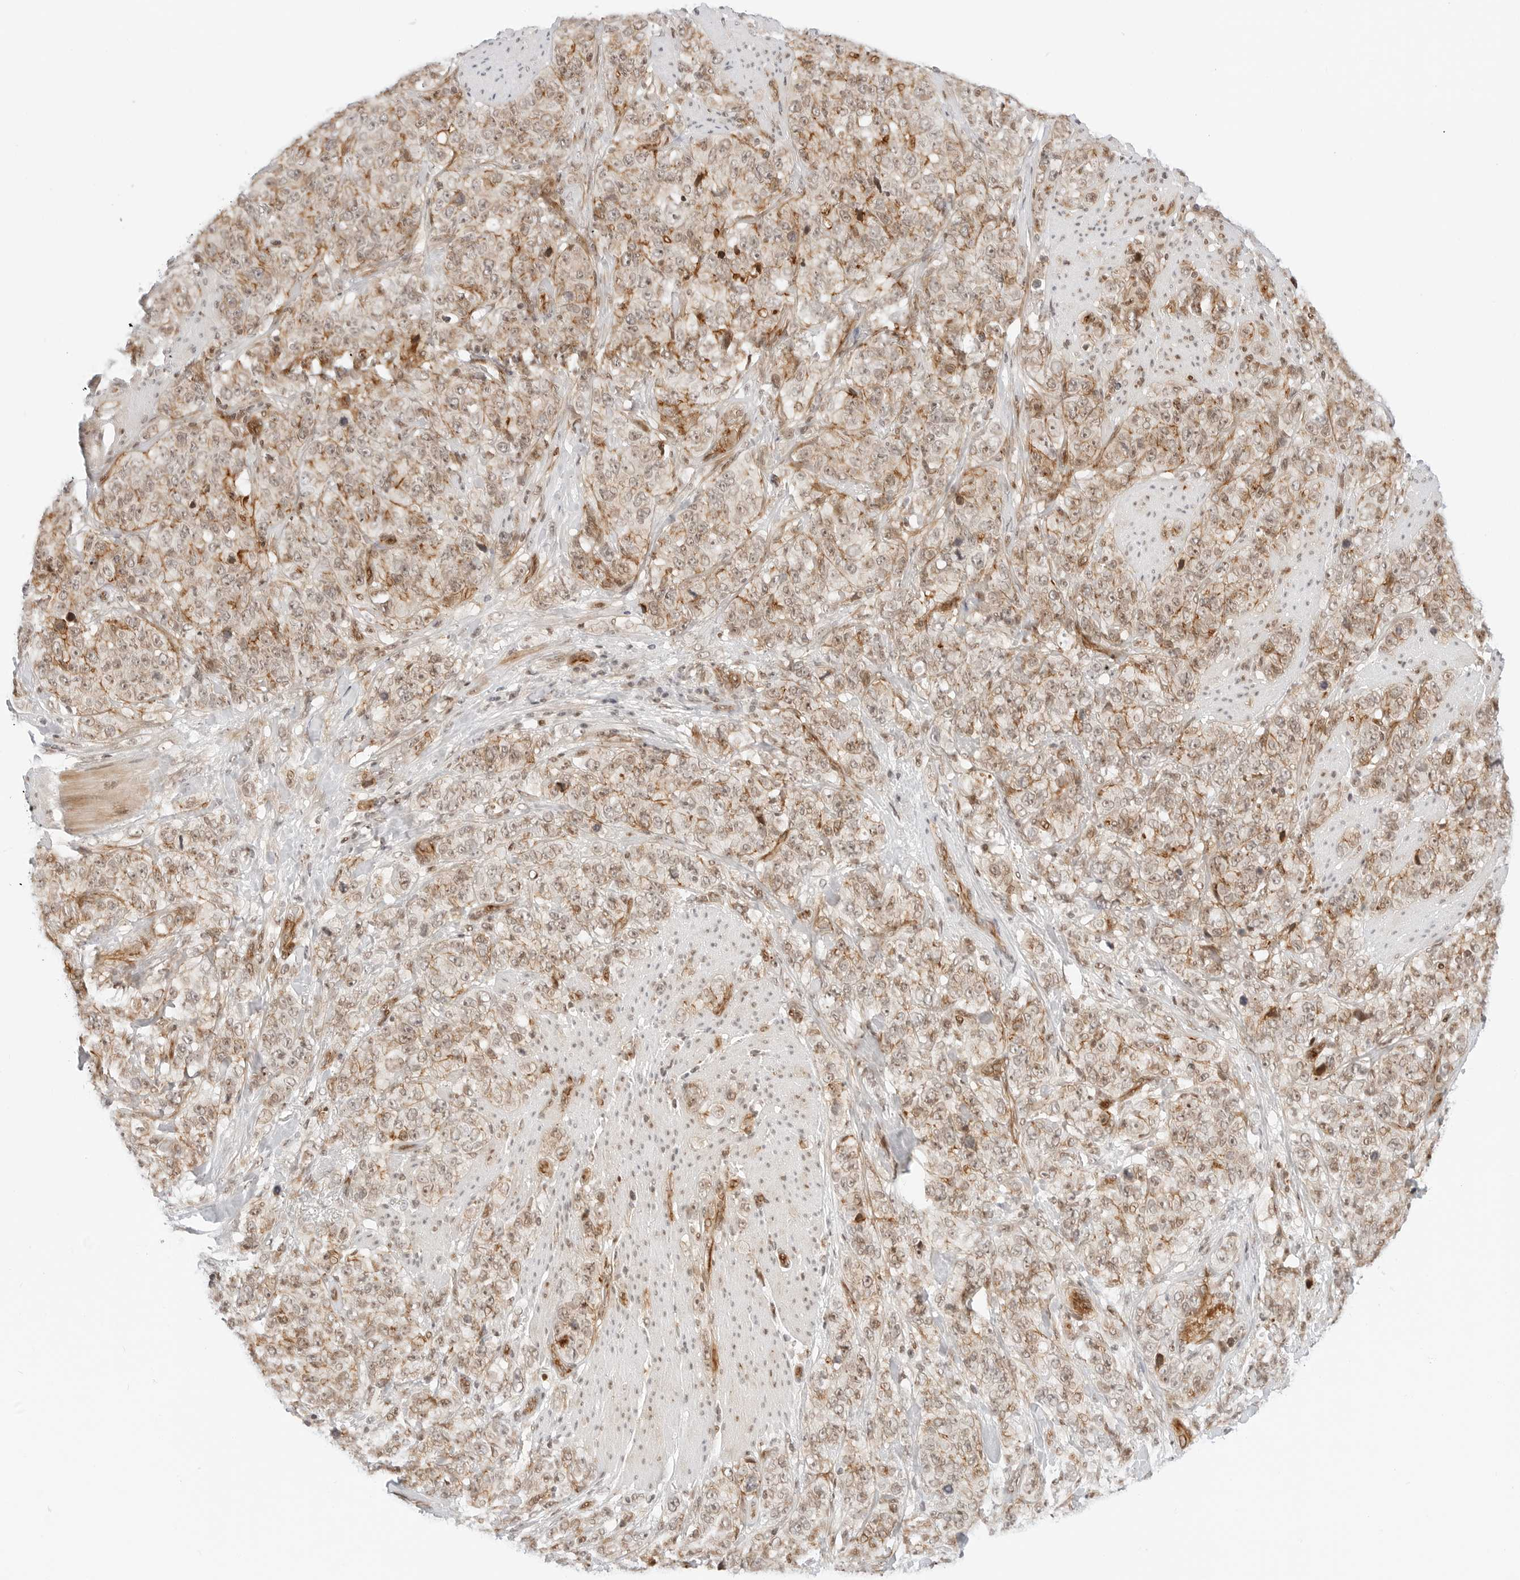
{"staining": {"intensity": "weak", "quantity": "25%-75%", "location": "nuclear"}, "tissue": "stomach cancer", "cell_type": "Tumor cells", "image_type": "cancer", "snomed": [{"axis": "morphology", "description": "Adenocarcinoma, NOS"}, {"axis": "topography", "description": "Stomach"}], "caption": "Adenocarcinoma (stomach) tissue displays weak nuclear staining in approximately 25%-75% of tumor cells, visualized by immunohistochemistry.", "gene": "ZNF613", "patient": {"sex": "male", "age": 48}}